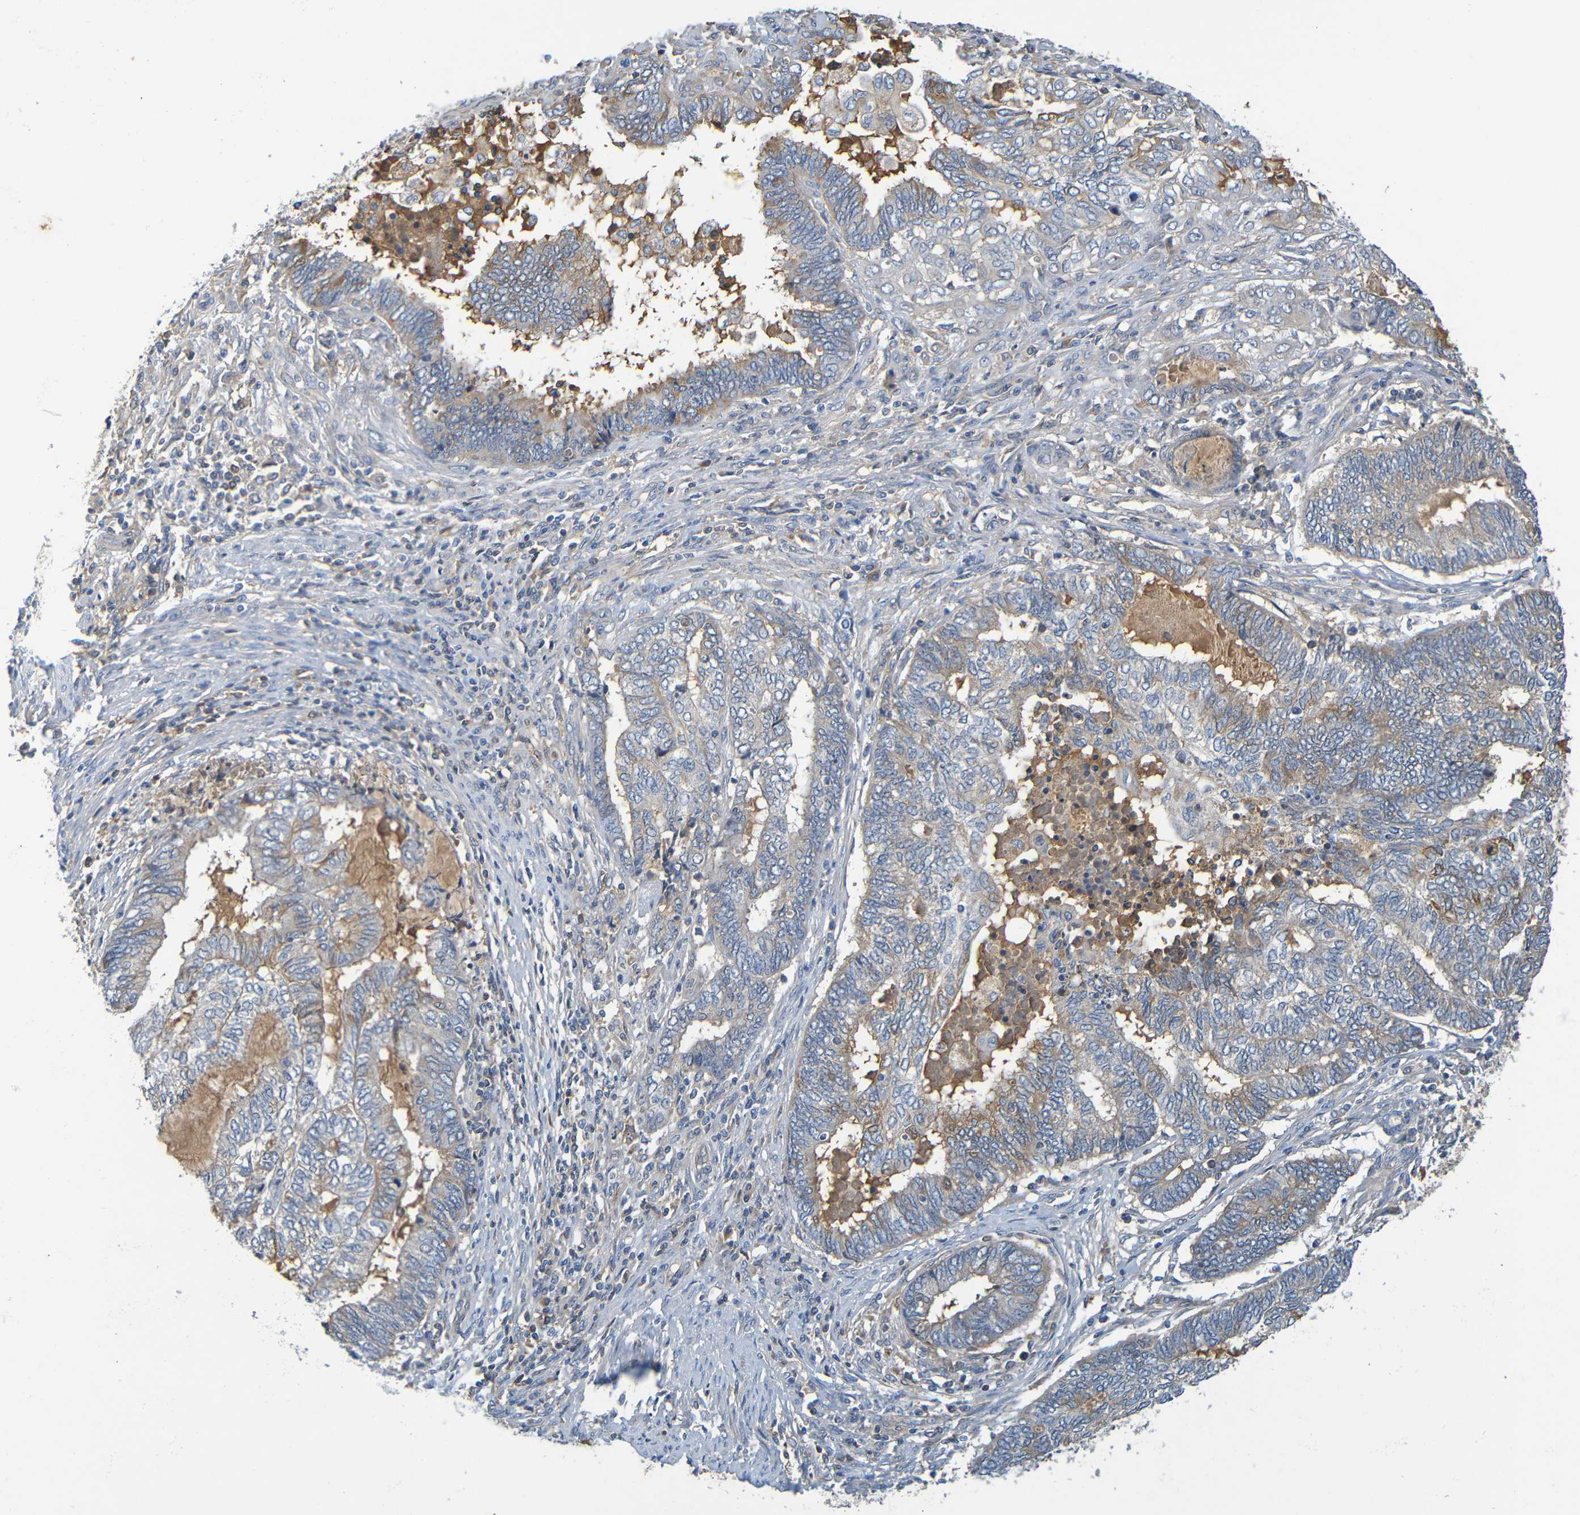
{"staining": {"intensity": "moderate", "quantity": "25%-75%", "location": "cytoplasmic/membranous"}, "tissue": "endometrial cancer", "cell_type": "Tumor cells", "image_type": "cancer", "snomed": [{"axis": "morphology", "description": "Adenocarcinoma, NOS"}, {"axis": "topography", "description": "Uterus"}, {"axis": "topography", "description": "Endometrium"}], "caption": "Approximately 25%-75% of tumor cells in endometrial cancer reveal moderate cytoplasmic/membranous protein expression as visualized by brown immunohistochemical staining.", "gene": "C1QA", "patient": {"sex": "female", "age": 70}}